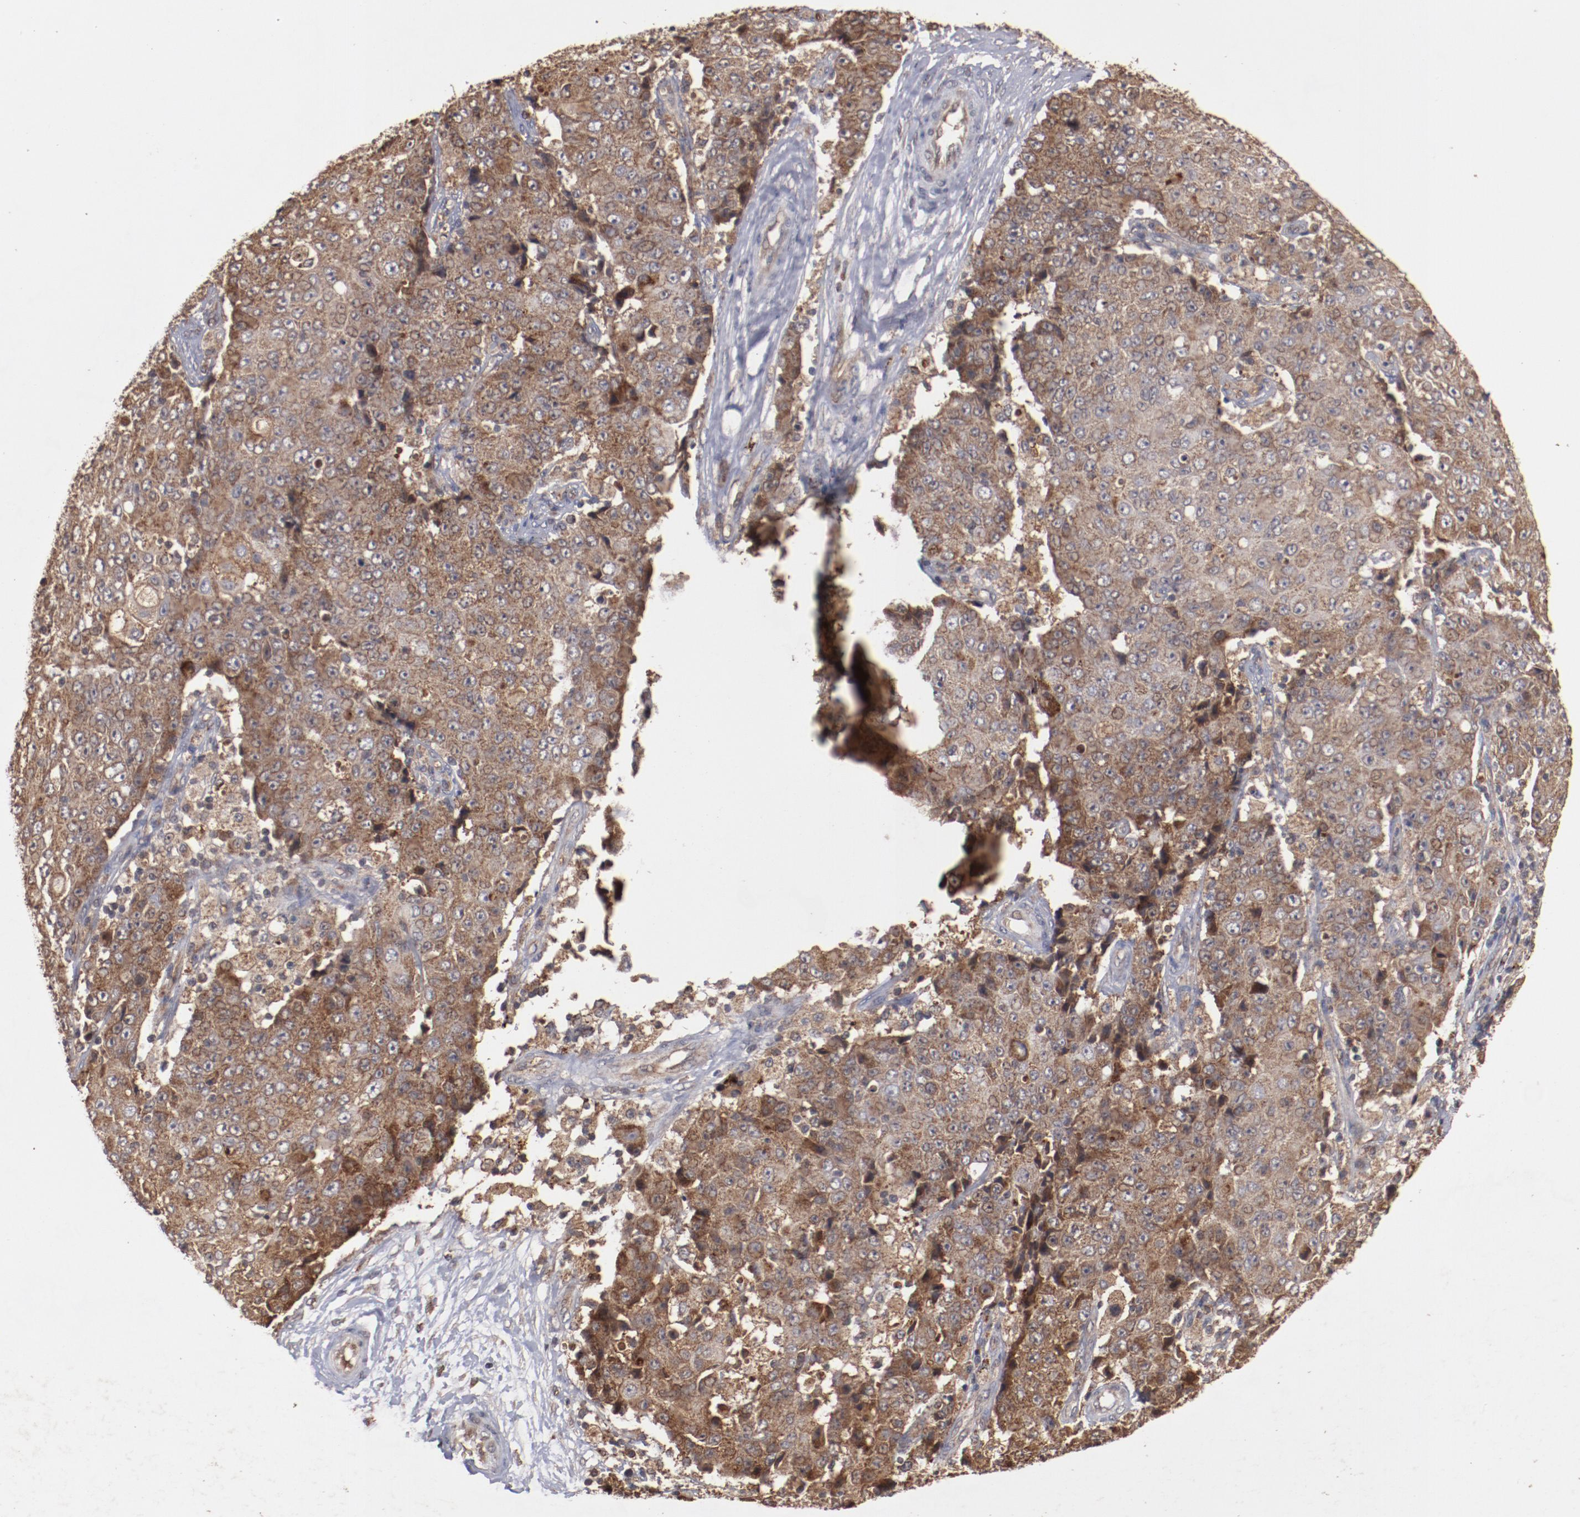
{"staining": {"intensity": "moderate", "quantity": ">75%", "location": "cytoplasmic/membranous"}, "tissue": "ovarian cancer", "cell_type": "Tumor cells", "image_type": "cancer", "snomed": [{"axis": "morphology", "description": "Carcinoma, endometroid"}, {"axis": "topography", "description": "Ovary"}], "caption": "Brown immunohistochemical staining in ovarian endometroid carcinoma shows moderate cytoplasmic/membranous positivity in approximately >75% of tumor cells. The staining was performed using DAB (3,3'-diaminobenzidine), with brown indicating positive protein expression. Nuclei are stained blue with hematoxylin.", "gene": "TENM1", "patient": {"sex": "female", "age": 42}}